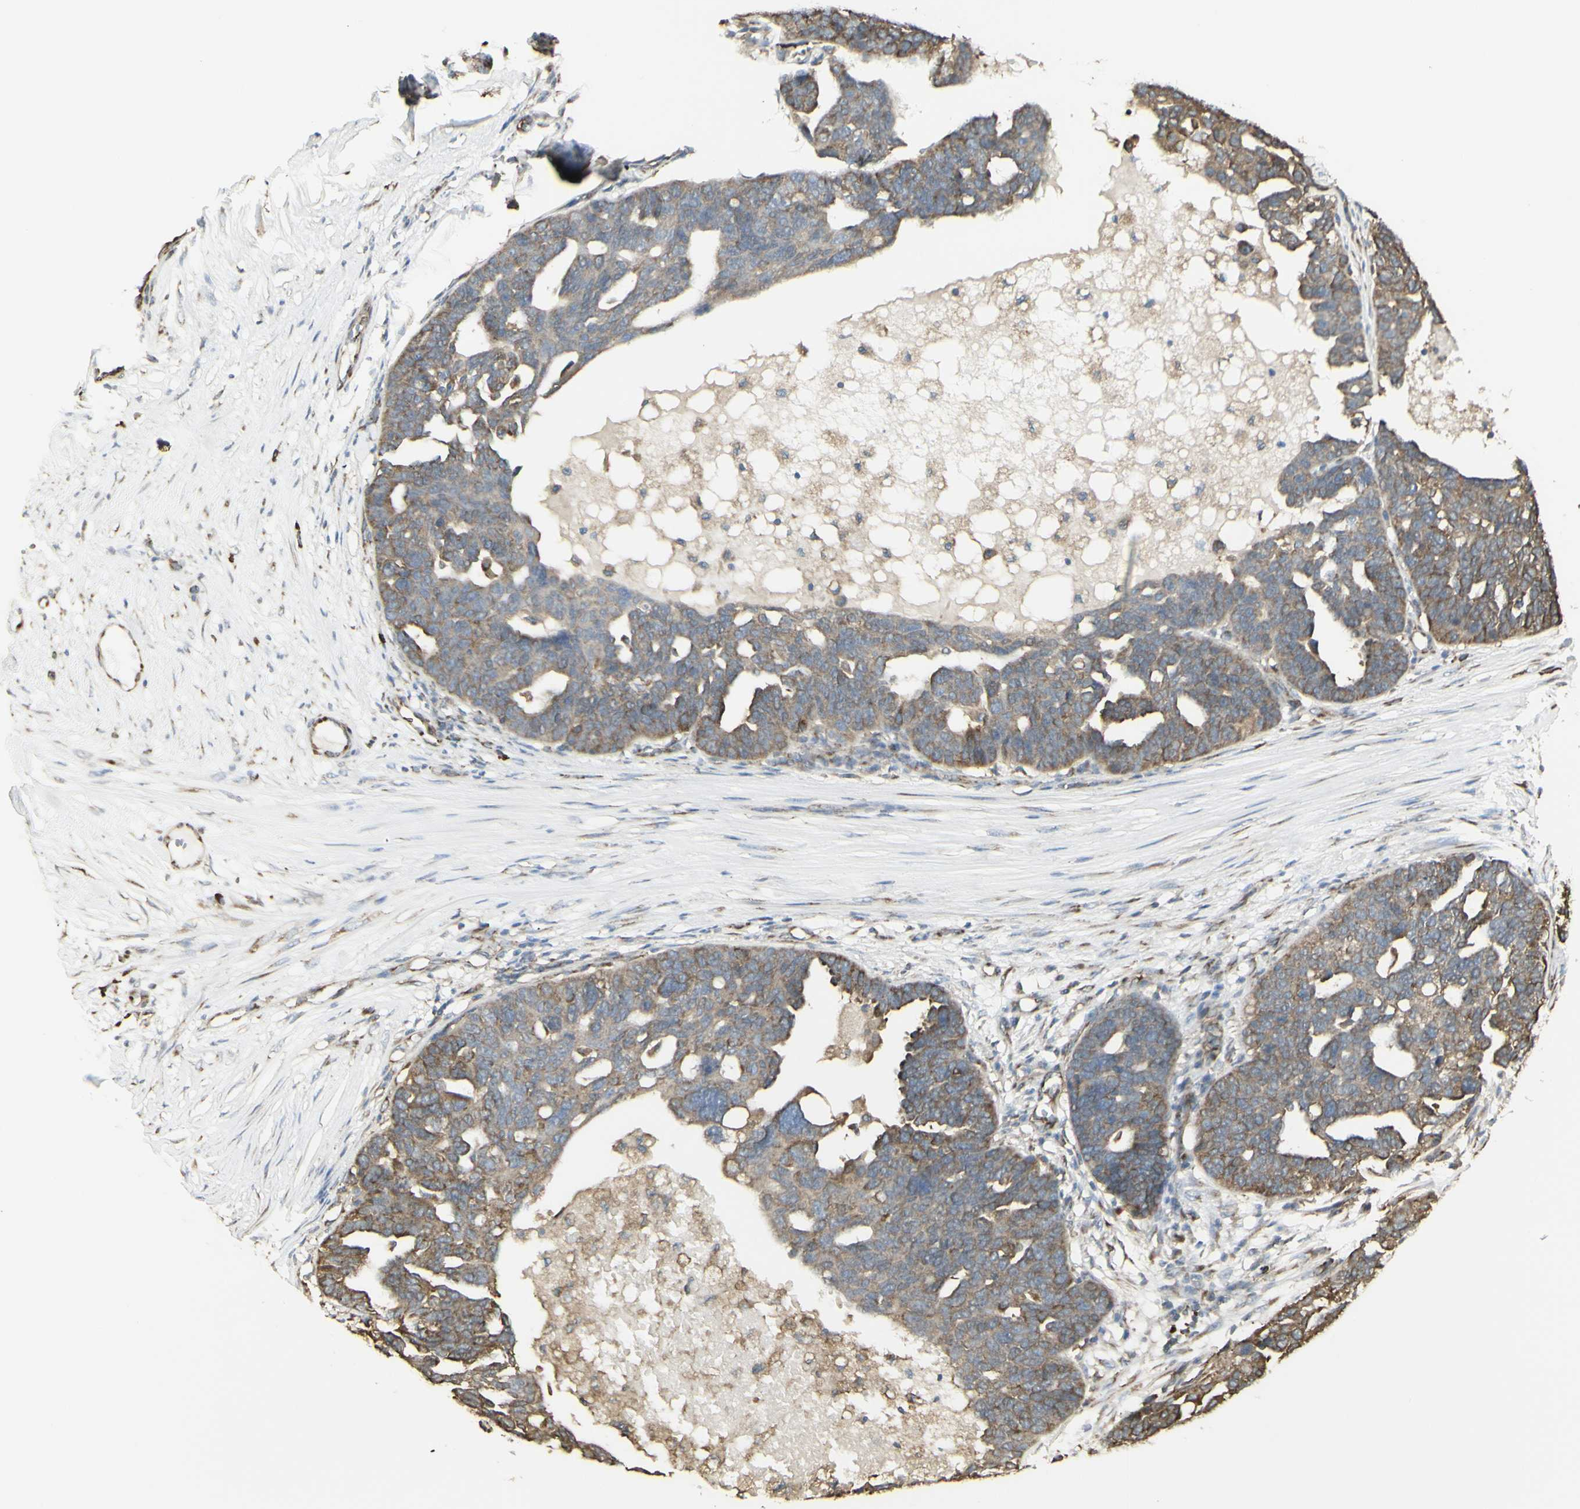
{"staining": {"intensity": "negative", "quantity": "none", "location": "none"}, "tissue": "ovarian cancer", "cell_type": "Tumor cells", "image_type": "cancer", "snomed": [{"axis": "morphology", "description": "Cystadenocarcinoma, serous, NOS"}, {"axis": "topography", "description": "Ovary"}], "caption": "The micrograph shows no staining of tumor cells in ovarian cancer (serous cystadenocarcinoma).", "gene": "EEF1B2", "patient": {"sex": "female", "age": 59}}